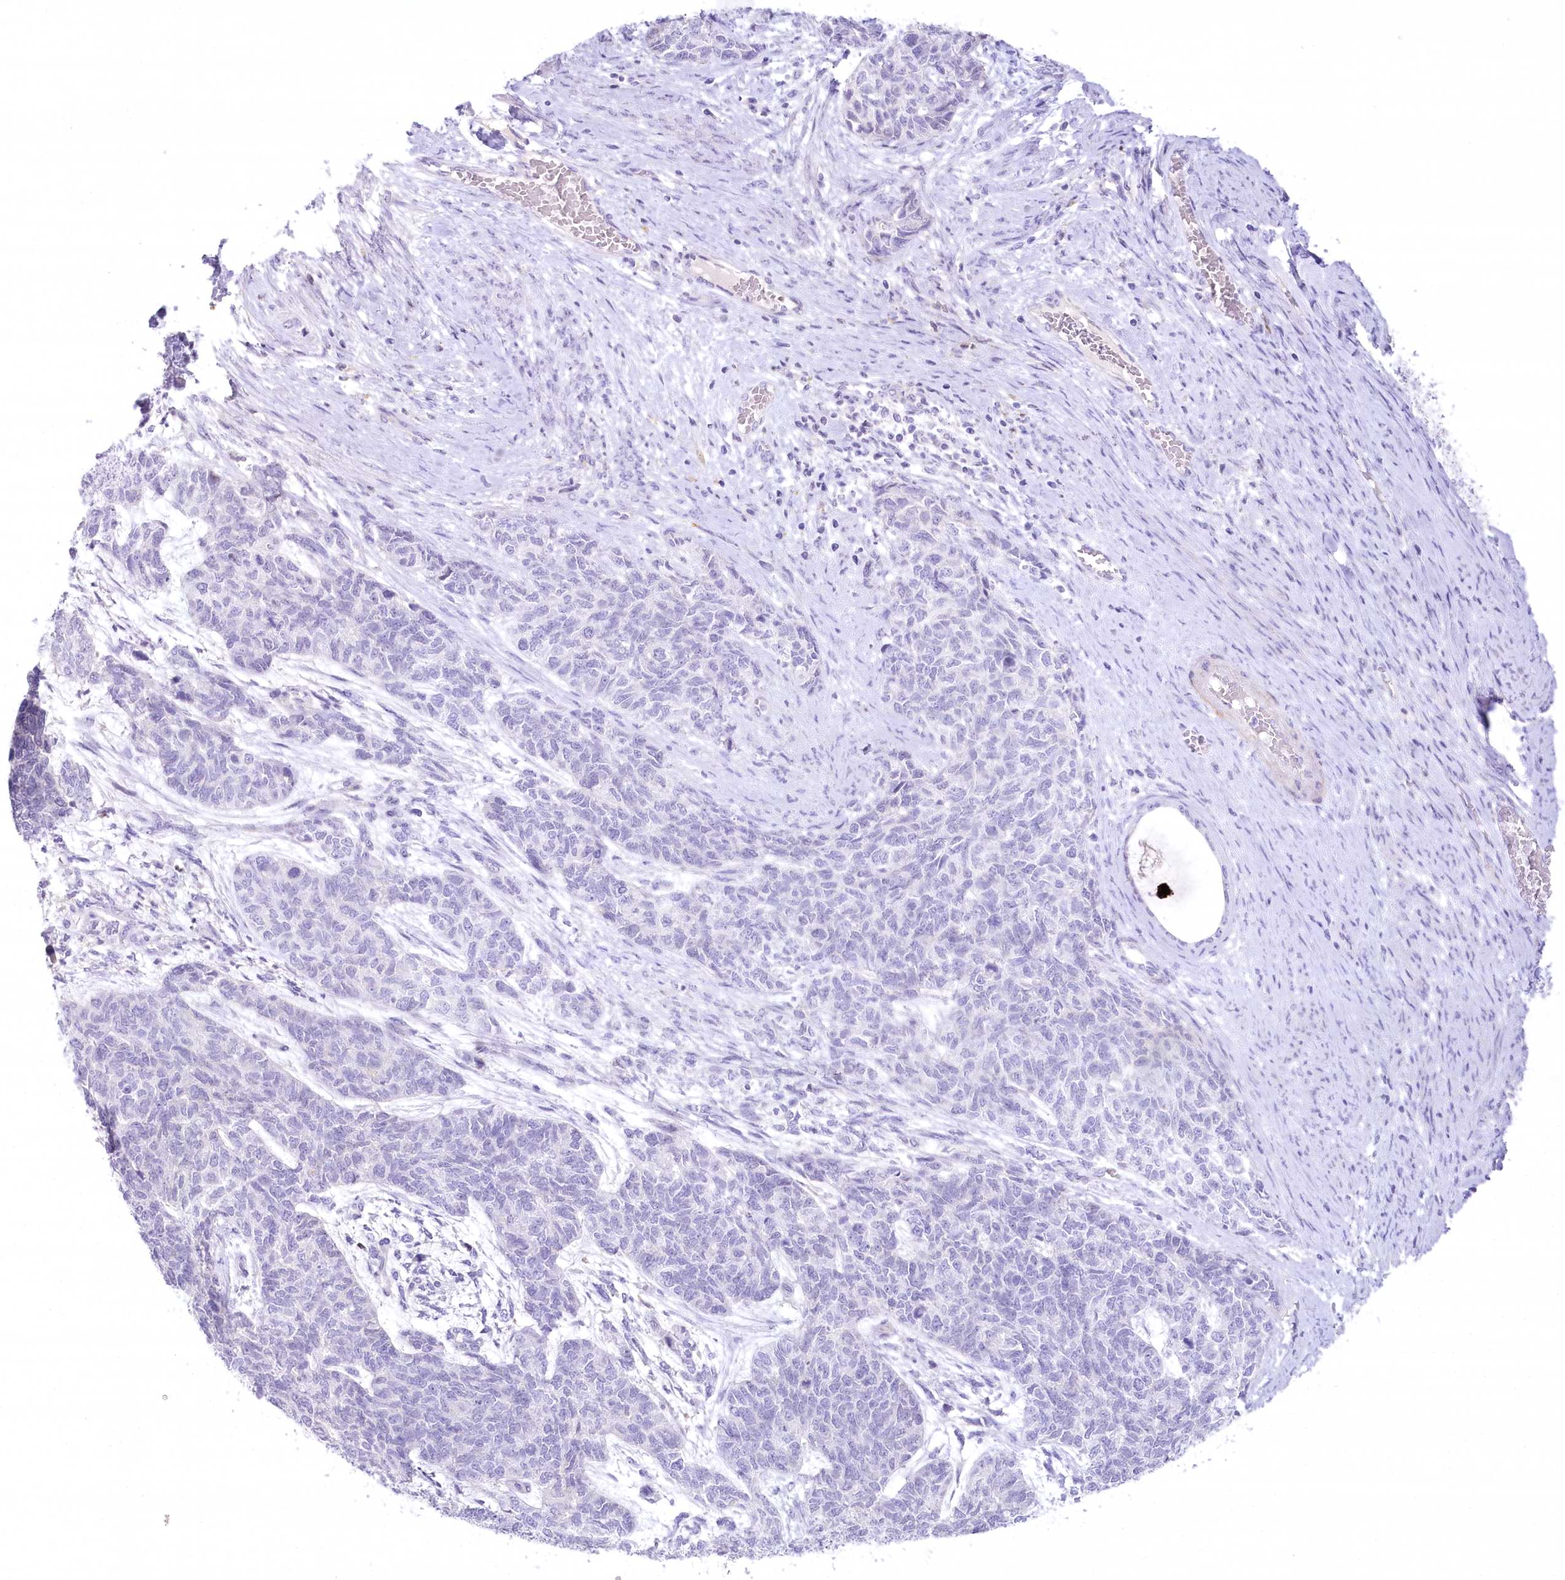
{"staining": {"intensity": "negative", "quantity": "none", "location": "none"}, "tissue": "cervical cancer", "cell_type": "Tumor cells", "image_type": "cancer", "snomed": [{"axis": "morphology", "description": "Squamous cell carcinoma, NOS"}, {"axis": "topography", "description": "Cervix"}], "caption": "This is a micrograph of IHC staining of squamous cell carcinoma (cervical), which shows no expression in tumor cells.", "gene": "MYOZ1", "patient": {"sex": "female", "age": 63}}